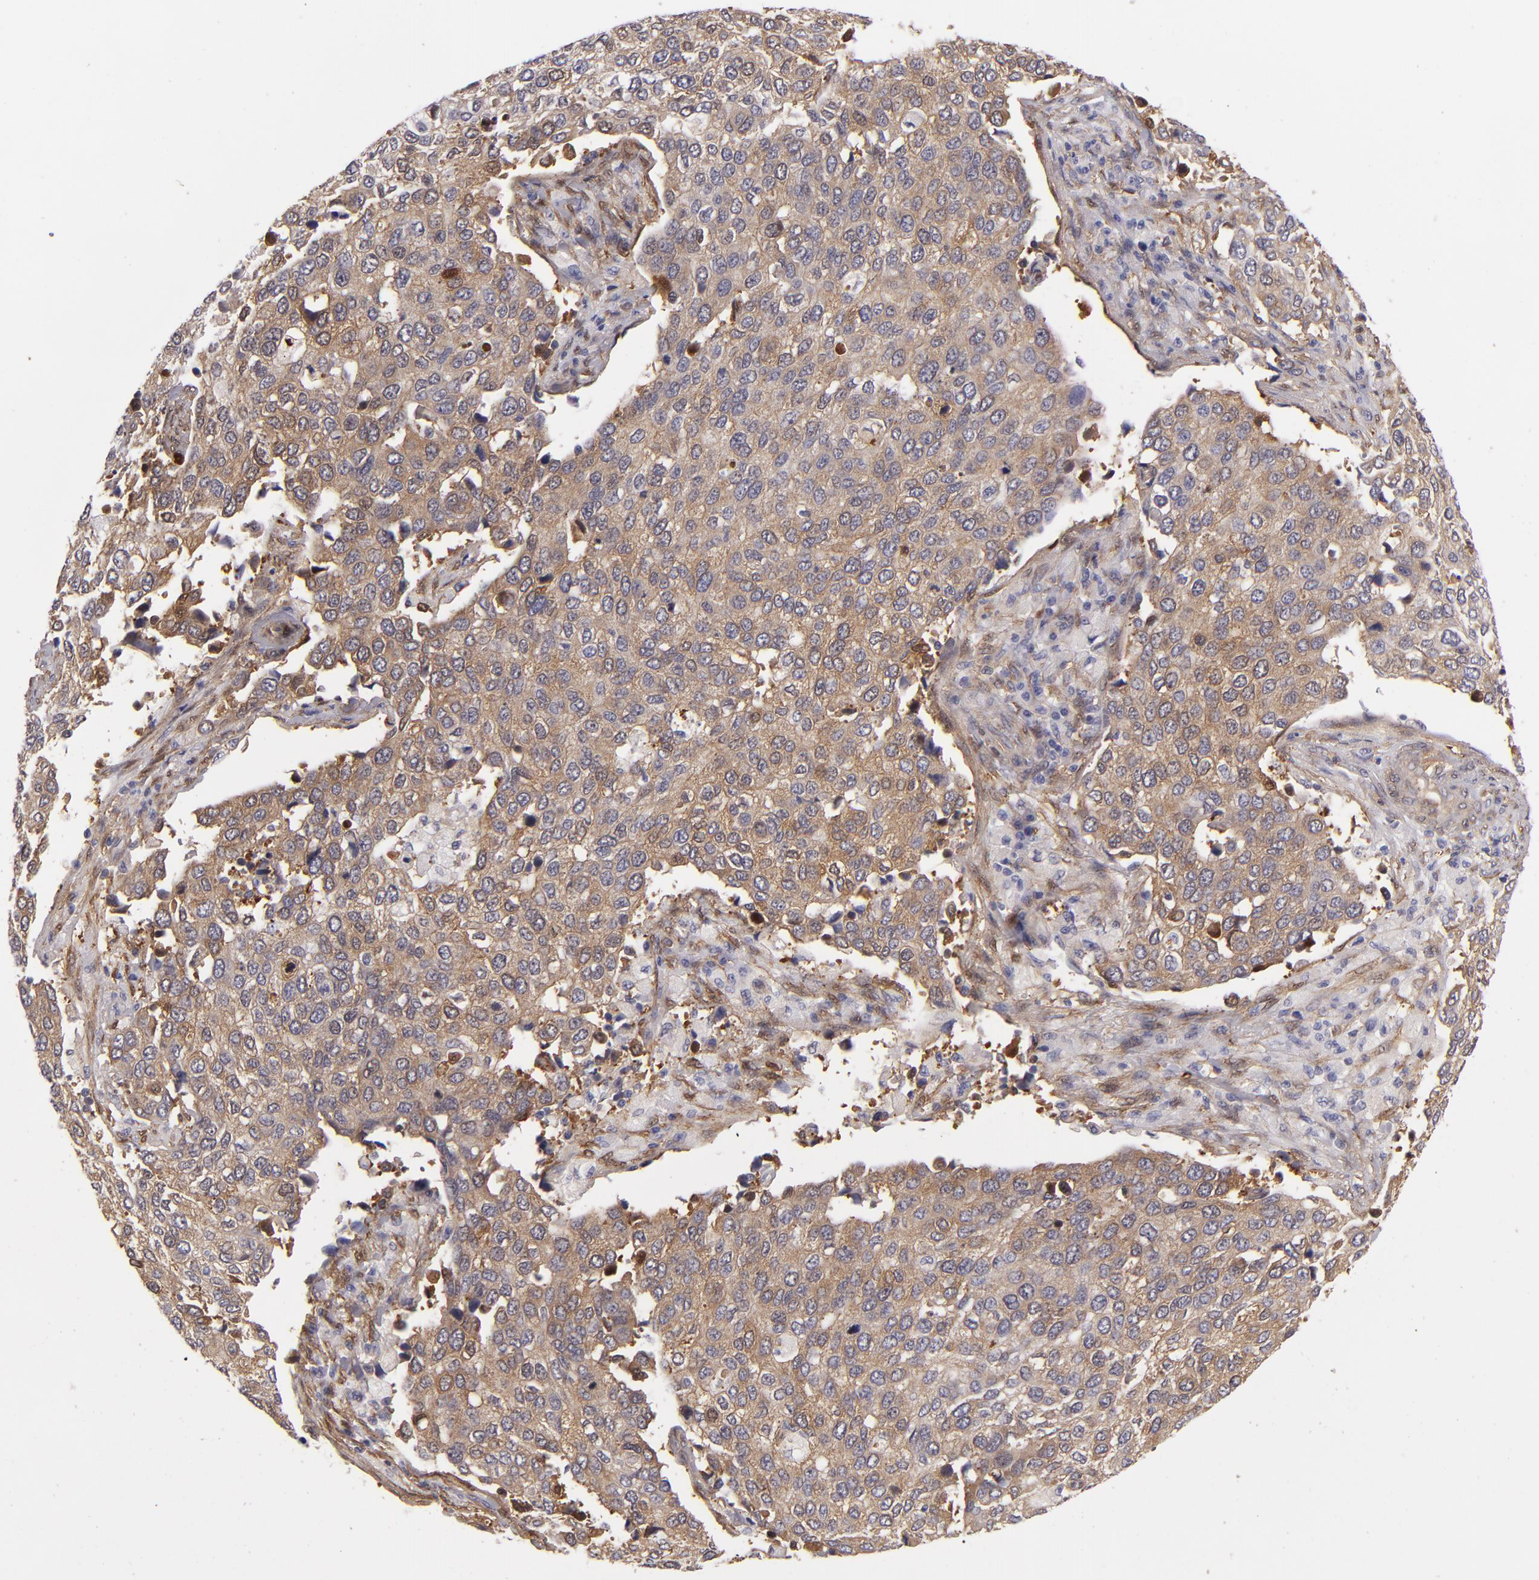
{"staining": {"intensity": "moderate", "quantity": ">75%", "location": "cytoplasmic/membranous"}, "tissue": "cervical cancer", "cell_type": "Tumor cells", "image_type": "cancer", "snomed": [{"axis": "morphology", "description": "Squamous cell carcinoma, NOS"}, {"axis": "topography", "description": "Cervix"}], "caption": "Protein analysis of squamous cell carcinoma (cervical) tissue demonstrates moderate cytoplasmic/membranous expression in about >75% of tumor cells. The staining is performed using DAB (3,3'-diaminobenzidine) brown chromogen to label protein expression. The nuclei are counter-stained blue using hematoxylin.", "gene": "VCL", "patient": {"sex": "female", "age": 54}}